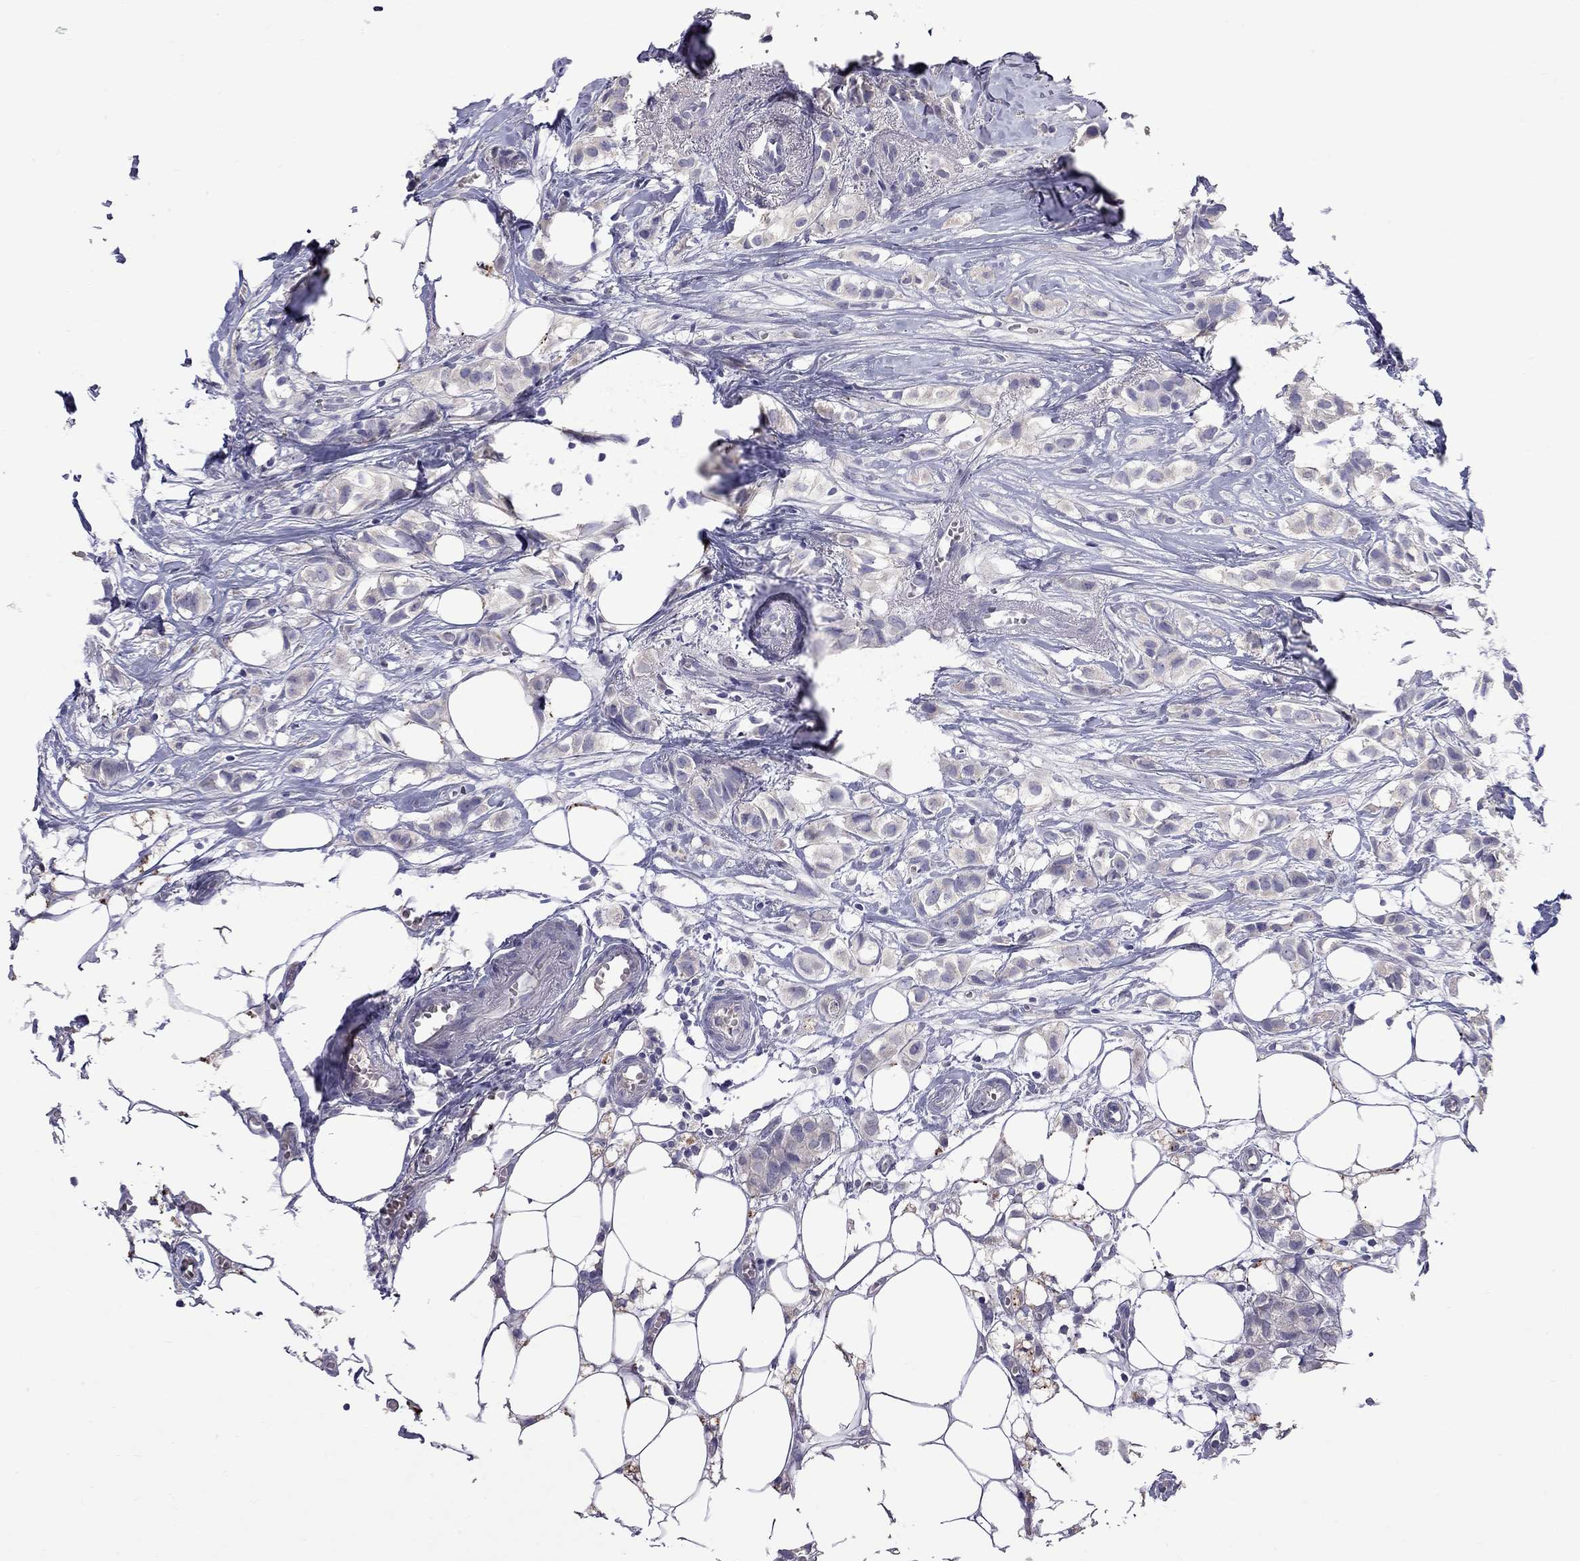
{"staining": {"intensity": "negative", "quantity": "none", "location": "none"}, "tissue": "breast cancer", "cell_type": "Tumor cells", "image_type": "cancer", "snomed": [{"axis": "morphology", "description": "Duct carcinoma"}, {"axis": "topography", "description": "Breast"}], "caption": "DAB immunohistochemical staining of human breast cancer (intraductal carcinoma) displays no significant staining in tumor cells. (Brightfield microscopy of DAB immunohistochemistry at high magnification).", "gene": "CFAP91", "patient": {"sex": "female", "age": 85}}